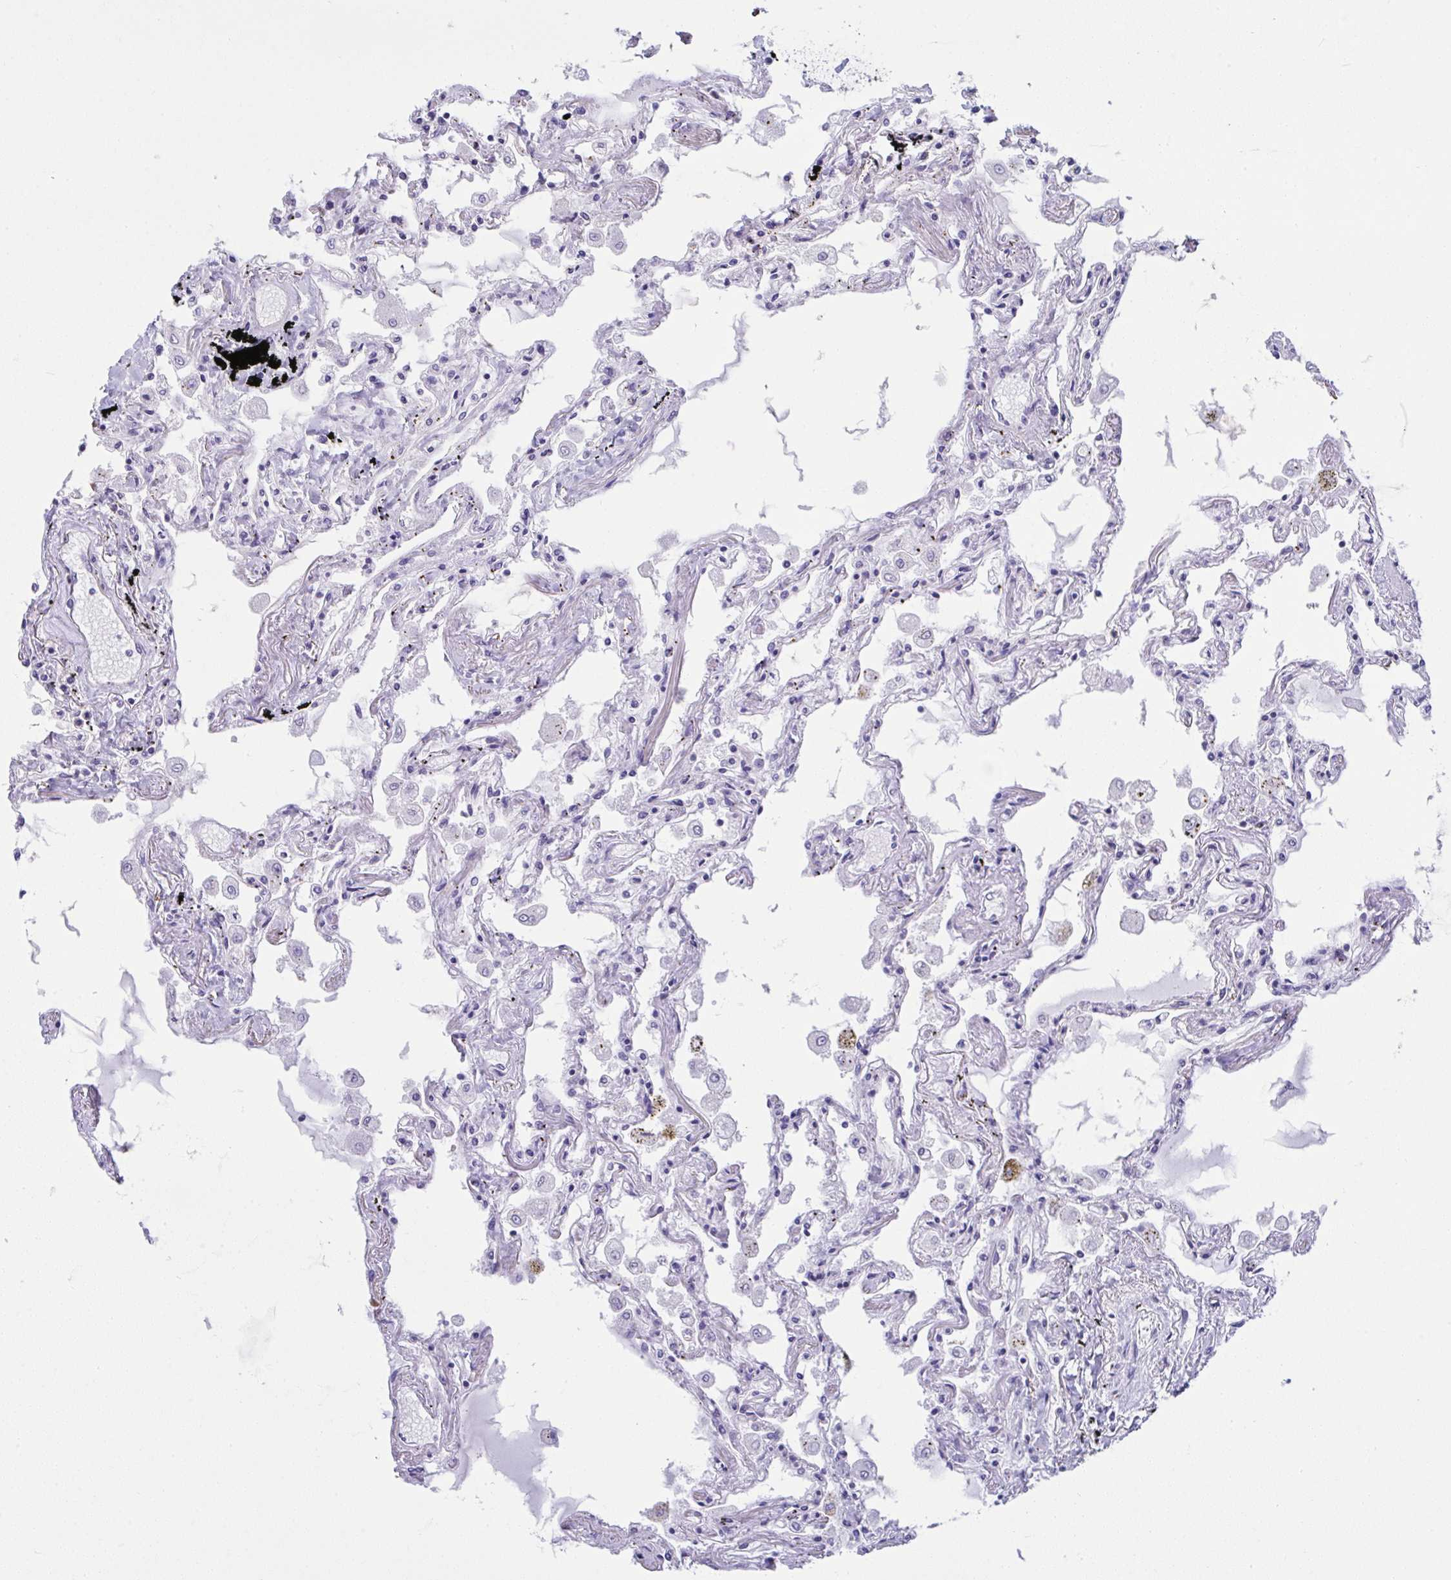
{"staining": {"intensity": "negative", "quantity": "none", "location": "none"}, "tissue": "lung", "cell_type": "Alveolar cells", "image_type": "normal", "snomed": [{"axis": "morphology", "description": "Normal tissue, NOS"}, {"axis": "morphology", "description": "Adenocarcinoma, NOS"}, {"axis": "topography", "description": "Cartilage tissue"}, {"axis": "topography", "description": "Lung"}], "caption": "A photomicrograph of lung stained for a protein reveals no brown staining in alveolar cells. (DAB (3,3'-diaminobenzidine) immunohistochemistry (IHC) with hematoxylin counter stain).", "gene": "MYL12A", "patient": {"sex": "female", "age": 67}}